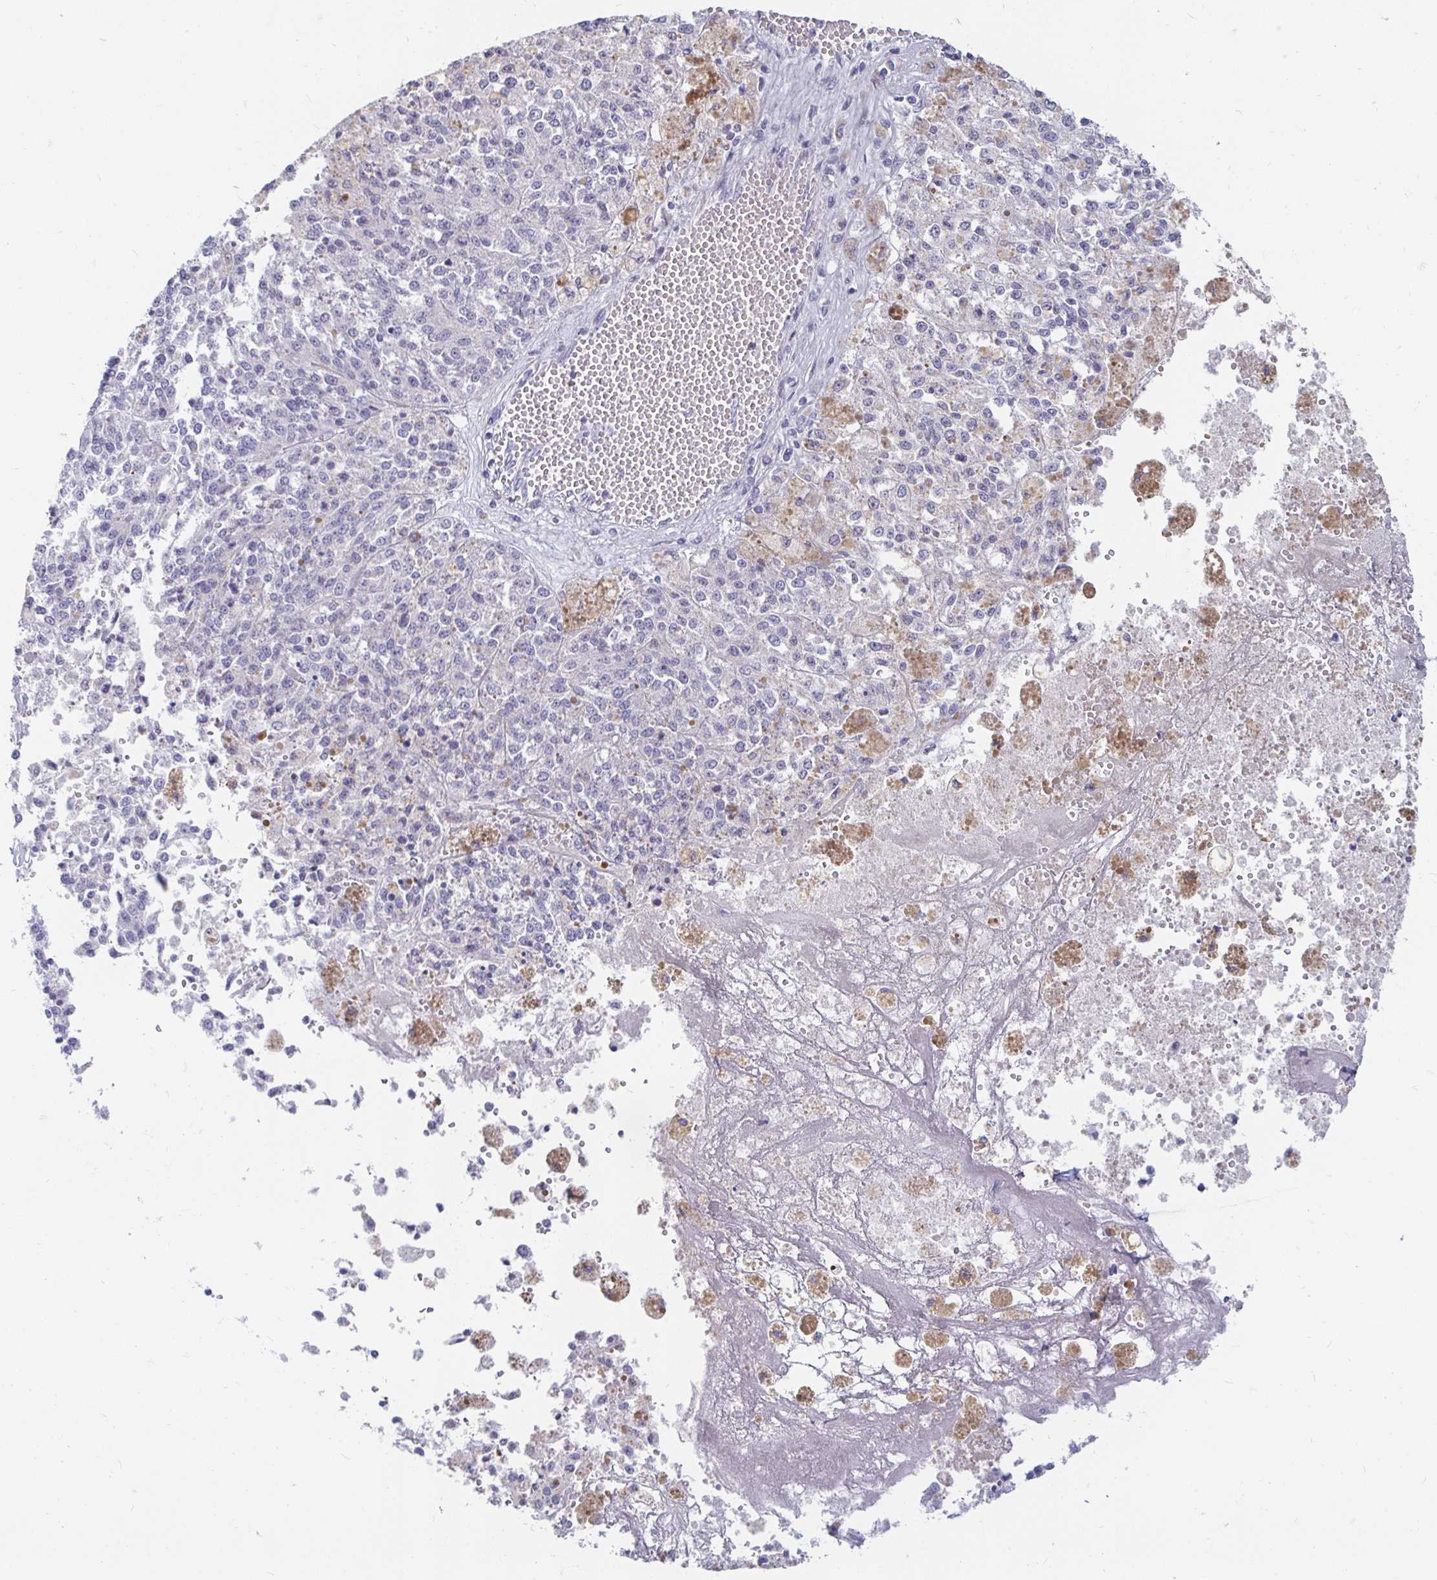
{"staining": {"intensity": "negative", "quantity": "none", "location": "none"}, "tissue": "melanoma", "cell_type": "Tumor cells", "image_type": "cancer", "snomed": [{"axis": "morphology", "description": "Malignant melanoma, Metastatic site"}, {"axis": "topography", "description": "Lymph node"}], "caption": "Histopathology image shows no significant protein expression in tumor cells of malignant melanoma (metastatic site).", "gene": "PEG10", "patient": {"sex": "female", "age": 64}}